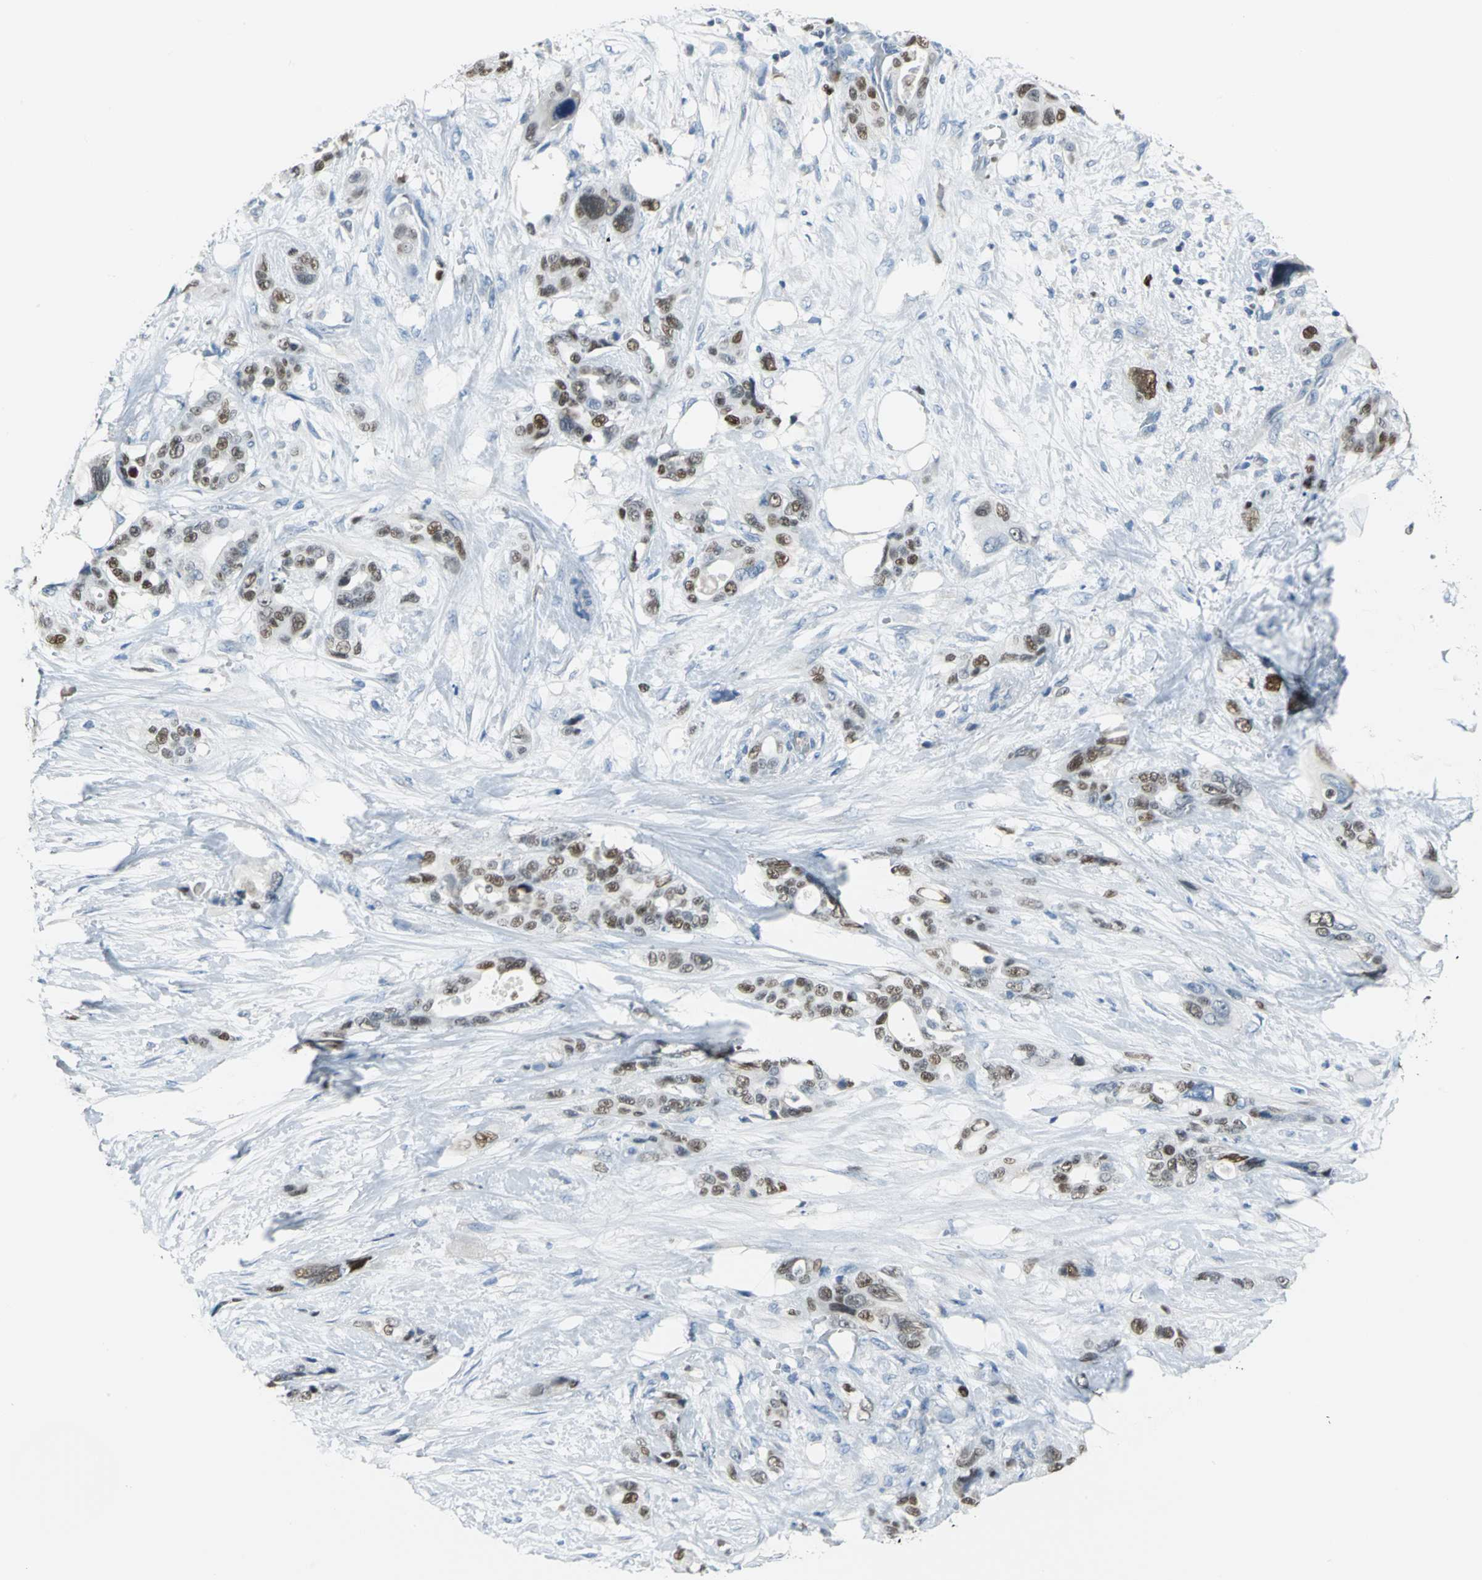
{"staining": {"intensity": "moderate", "quantity": ">75%", "location": "nuclear"}, "tissue": "pancreatic cancer", "cell_type": "Tumor cells", "image_type": "cancer", "snomed": [{"axis": "morphology", "description": "Adenocarcinoma, NOS"}, {"axis": "topography", "description": "Pancreas"}], "caption": "IHC micrograph of neoplastic tissue: adenocarcinoma (pancreatic) stained using immunohistochemistry (IHC) displays medium levels of moderate protein expression localized specifically in the nuclear of tumor cells, appearing as a nuclear brown color.", "gene": "MCM3", "patient": {"sex": "male", "age": 46}}